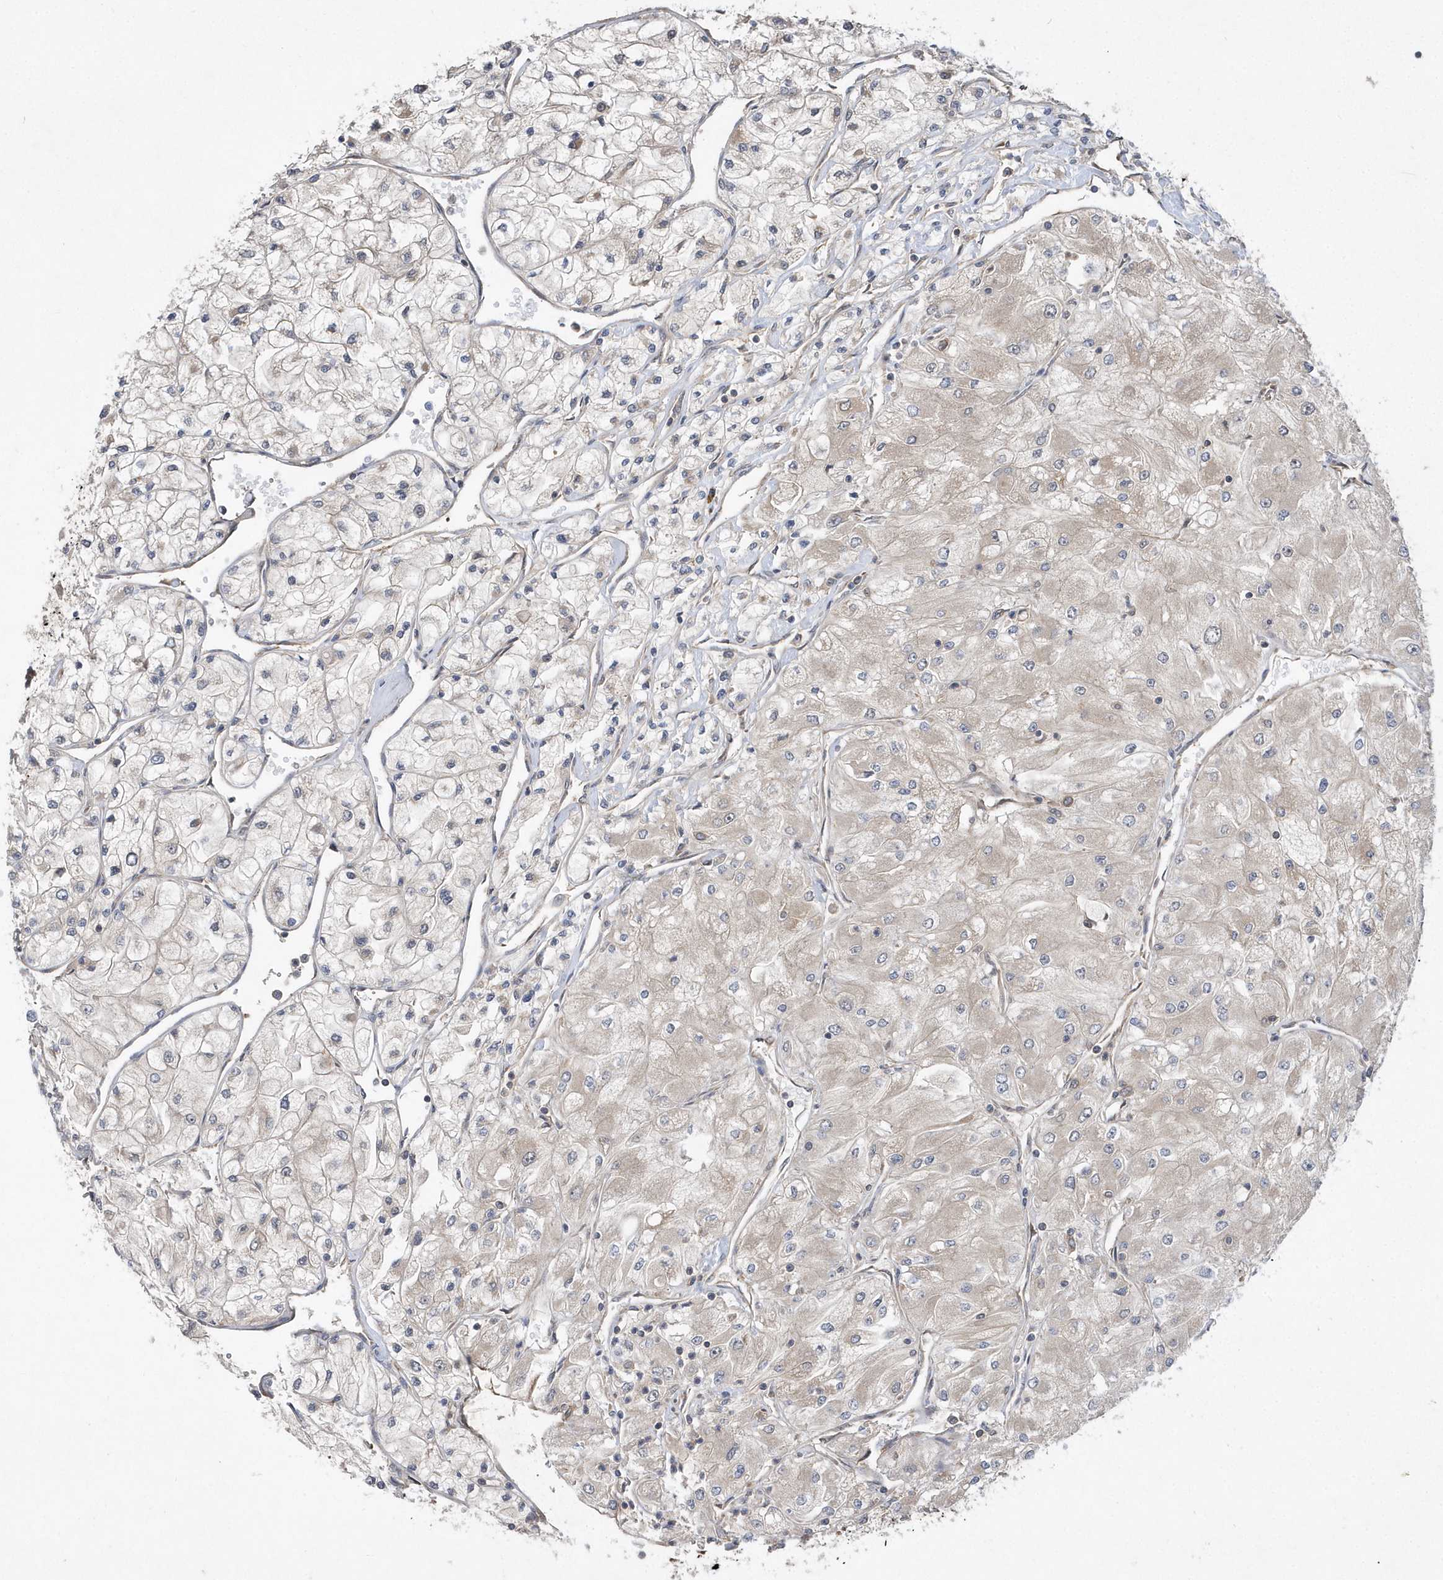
{"staining": {"intensity": "negative", "quantity": "none", "location": "none"}, "tissue": "renal cancer", "cell_type": "Tumor cells", "image_type": "cancer", "snomed": [{"axis": "morphology", "description": "Adenocarcinoma, NOS"}, {"axis": "topography", "description": "Kidney"}], "caption": "A histopathology image of human renal adenocarcinoma is negative for staining in tumor cells.", "gene": "GFM2", "patient": {"sex": "male", "age": 80}}